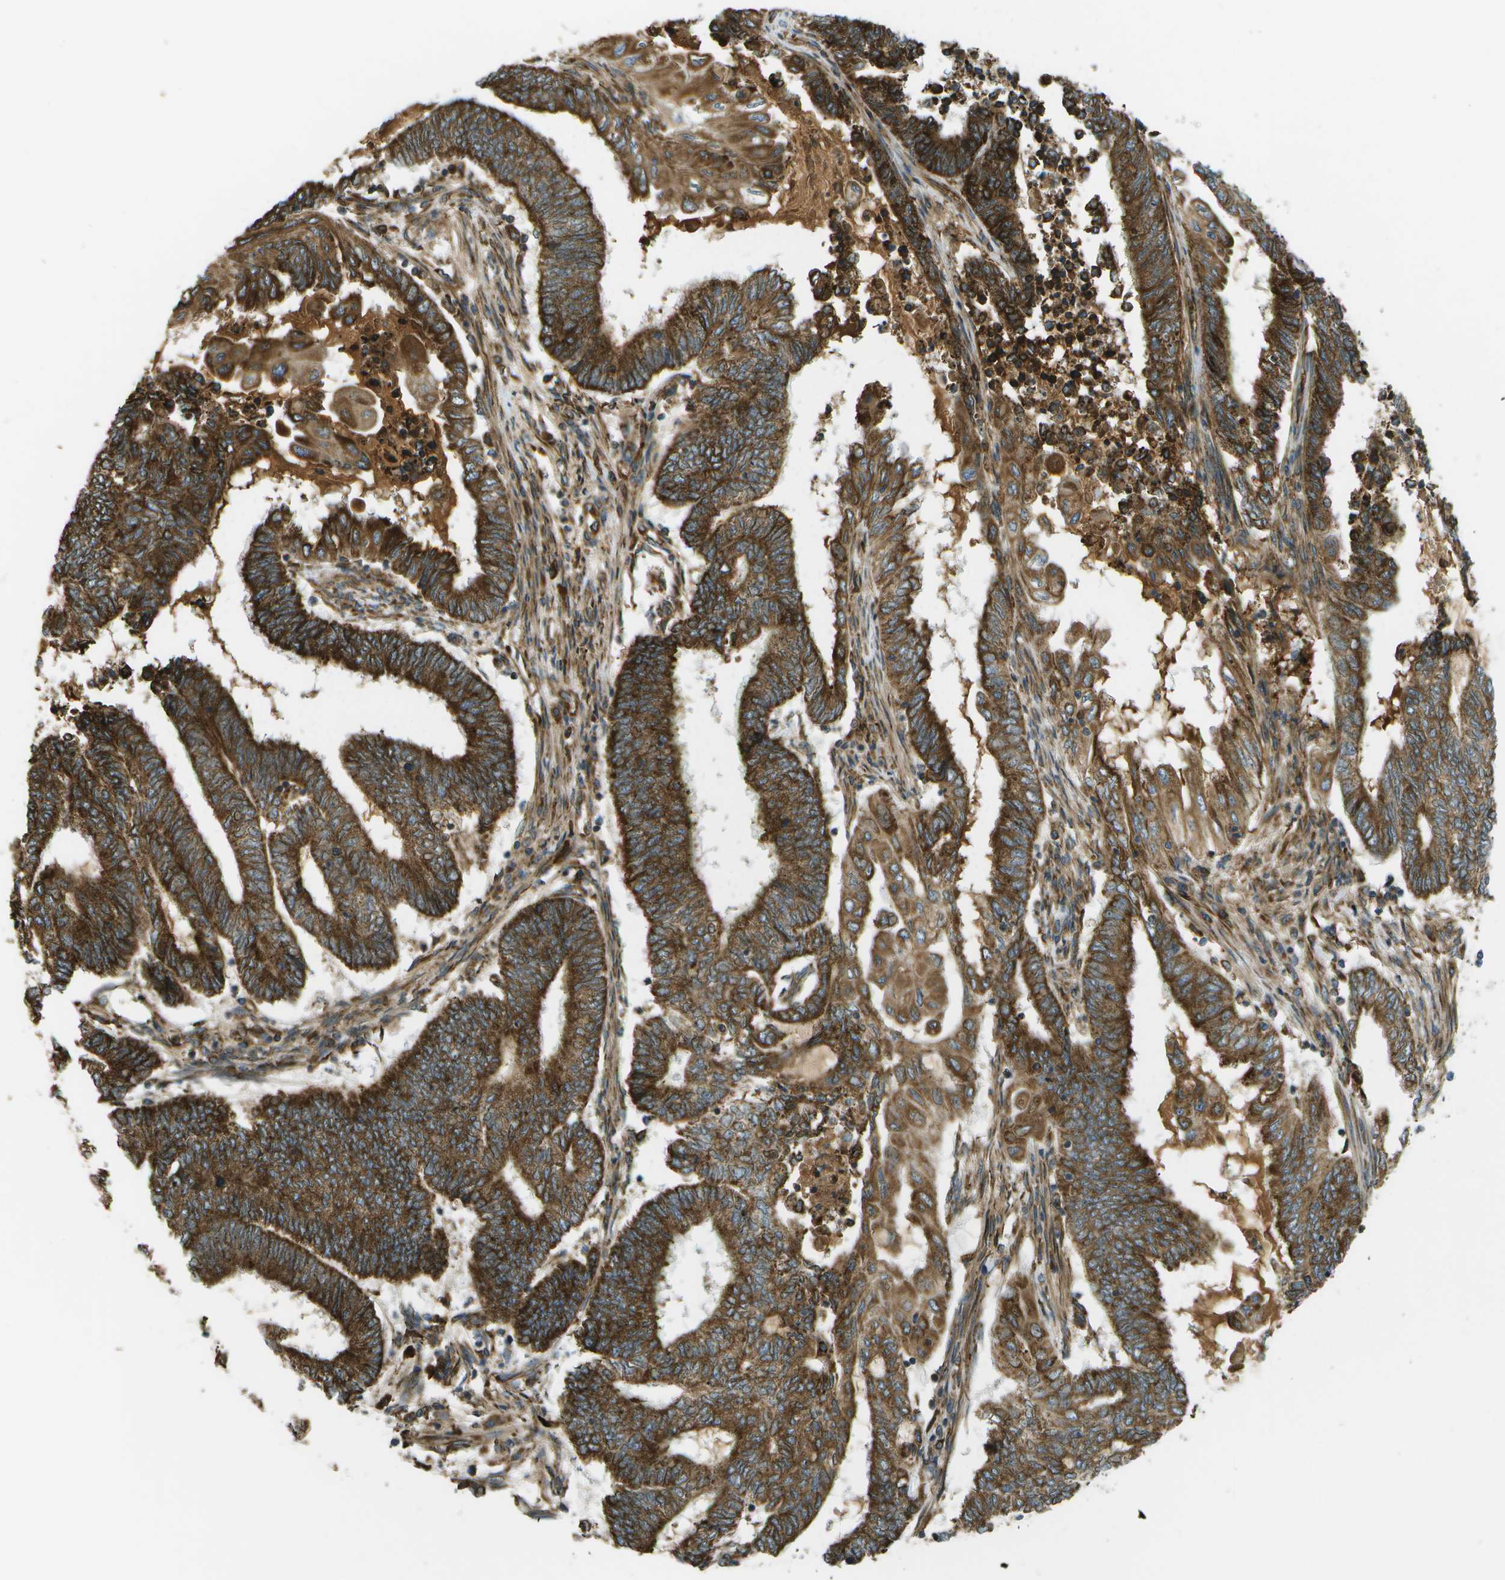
{"staining": {"intensity": "strong", "quantity": ">75%", "location": "cytoplasmic/membranous"}, "tissue": "endometrial cancer", "cell_type": "Tumor cells", "image_type": "cancer", "snomed": [{"axis": "morphology", "description": "Adenocarcinoma, NOS"}, {"axis": "topography", "description": "Uterus"}, {"axis": "topography", "description": "Endometrium"}], "caption": "Immunohistochemical staining of human endometrial adenocarcinoma displays strong cytoplasmic/membranous protein staining in approximately >75% of tumor cells. (Brightfield microscopy of DAB IHC at high magnification).", "gene": "USP30", "patient": {"sex": "female", "age": 70}}